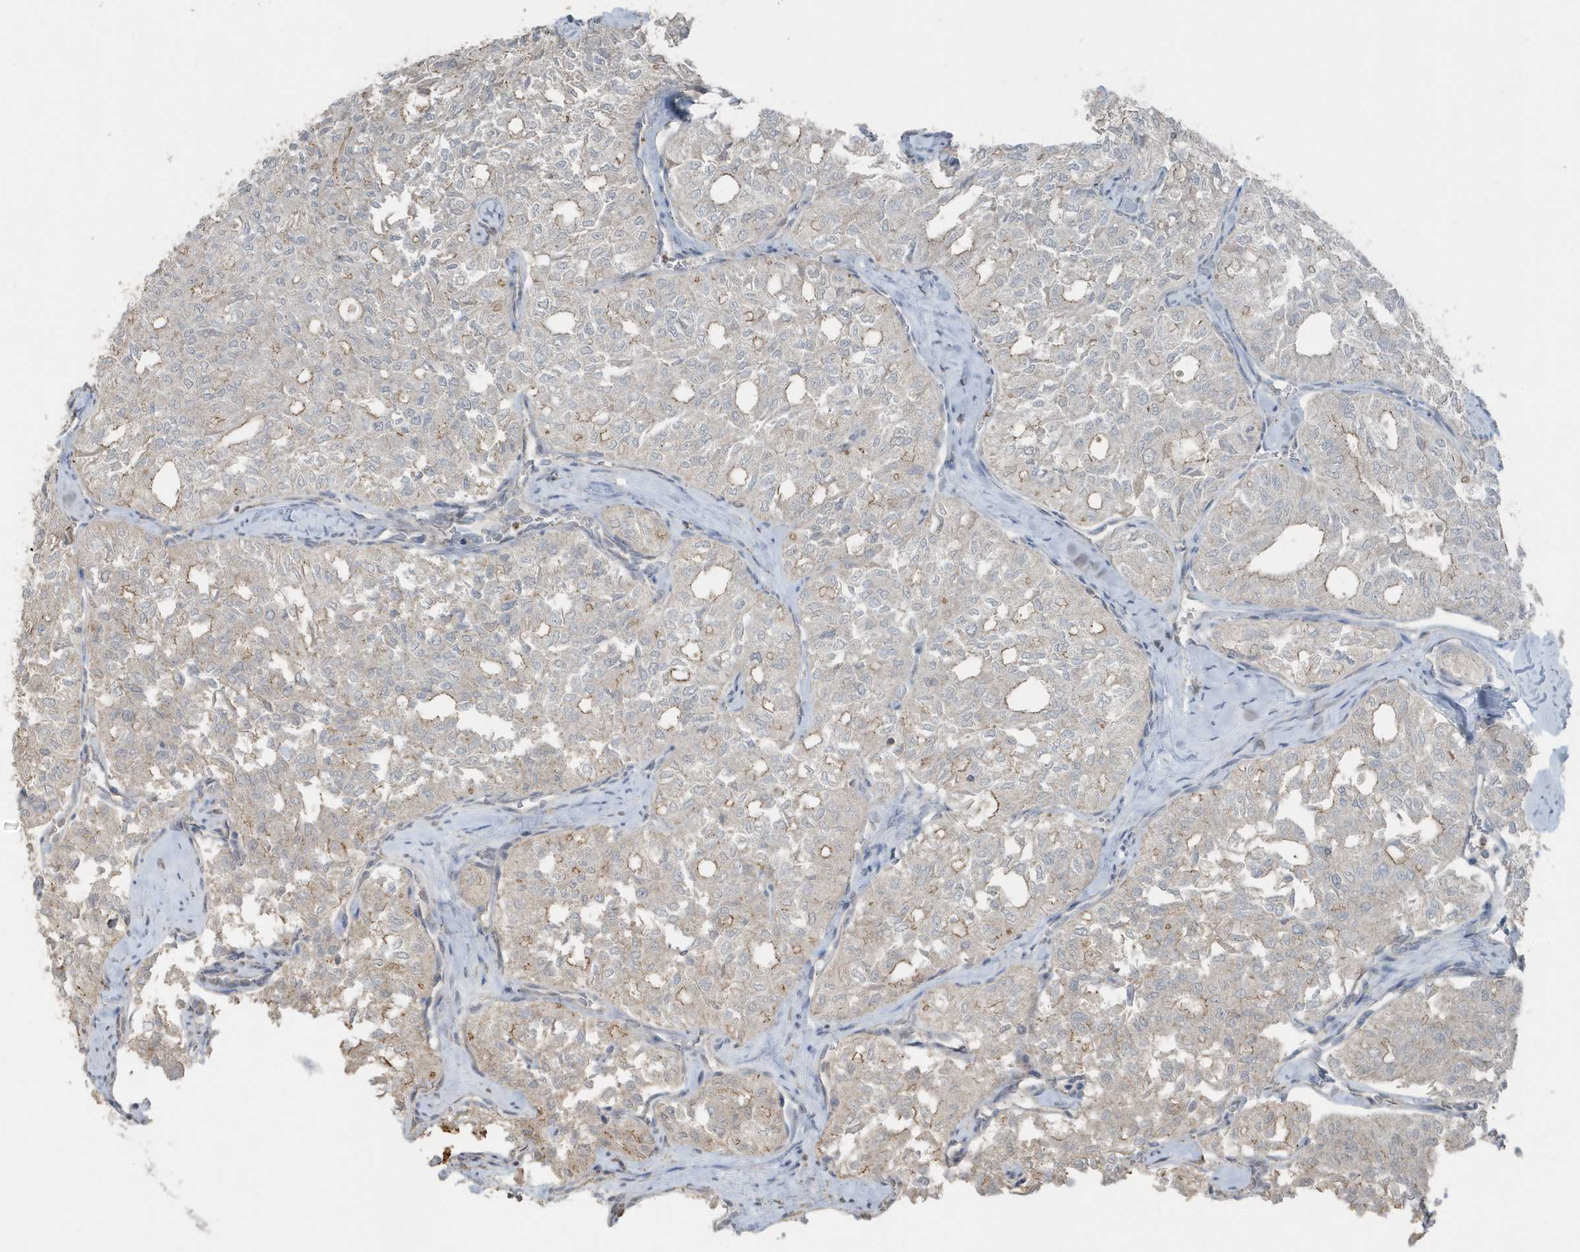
{"staining": {"intensity": "weak", "quantity": "<25%", "location": "cytoplasmic/membranous"}, "tissue": "thyroid cancer", "cell_type": "Tumor cells", "image_type": "cancer", "snomed": [{"axis": "morphology", "description": "Follicular adenoma carcinoma, NOS"}, {"axis": "topography", "description": "Thyroid gland"}], "caption": "This is an immunohistochemistry (IHC) image of thyroid follicular adenoma carcinoma. There is no positivity in tumor cells.", "gene": "ACTC1", "patient": {"sex": "male", "age": 75}}